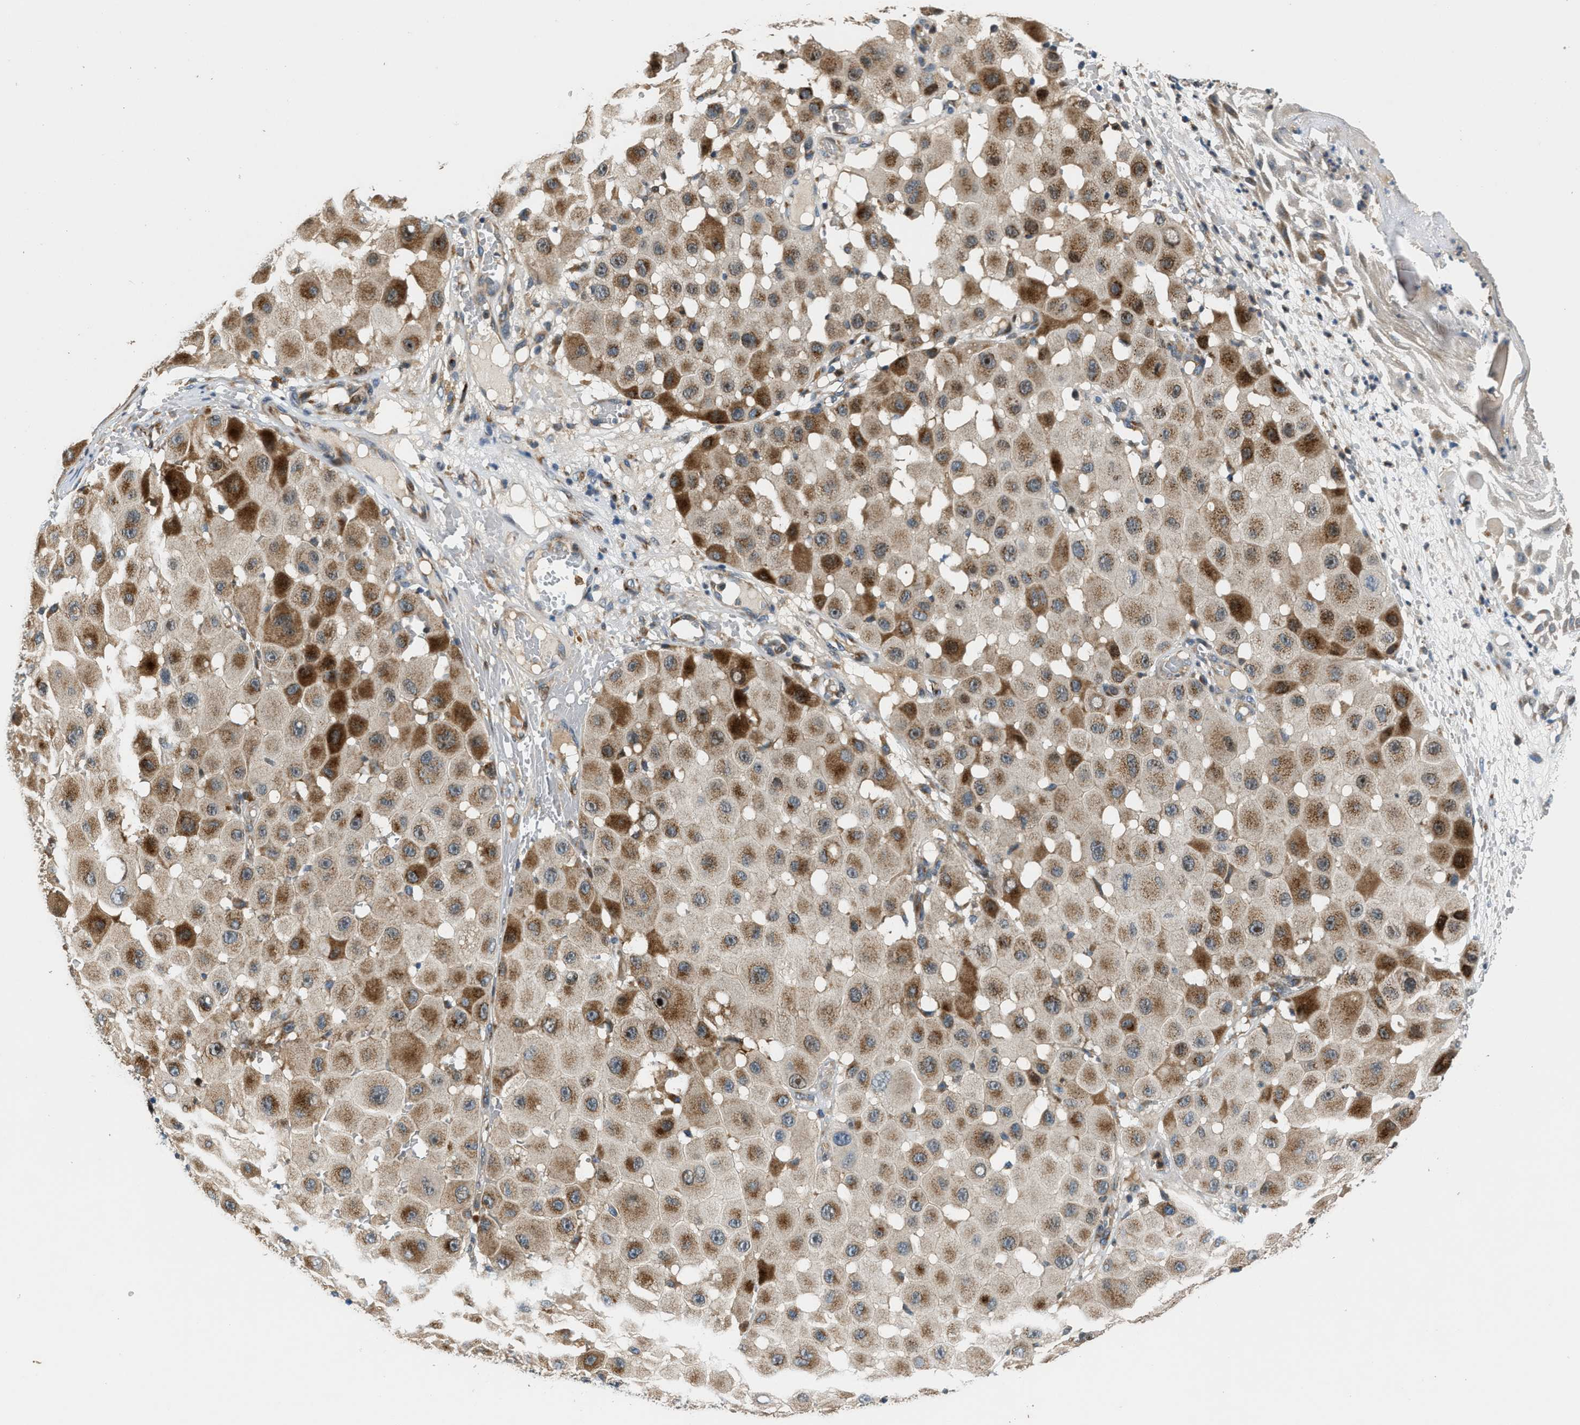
{"staining": {"intensity": "moderate", "quantity": ">75%", "location": "cytoplasmic/membranous"}, "tissue": "melanoma", "cell_type": "Tumor cells", "image_type": "cancer", "snomed": [{"axis": "morphology", "description": "Malignant melanoma, NOS"}, {"axis": "topography", "description": "Skin"}], "caption": "This image shows malignant melanoma stained with immunohistochemistry (IHC) to label a protein in brown. The cytoplasmic/membranous of tumor cells show moderate positivity for the protein. Nuclei are counter-stained blue.", "gene": "FUT8", "patient": {"sex": "female", "age": 81}}